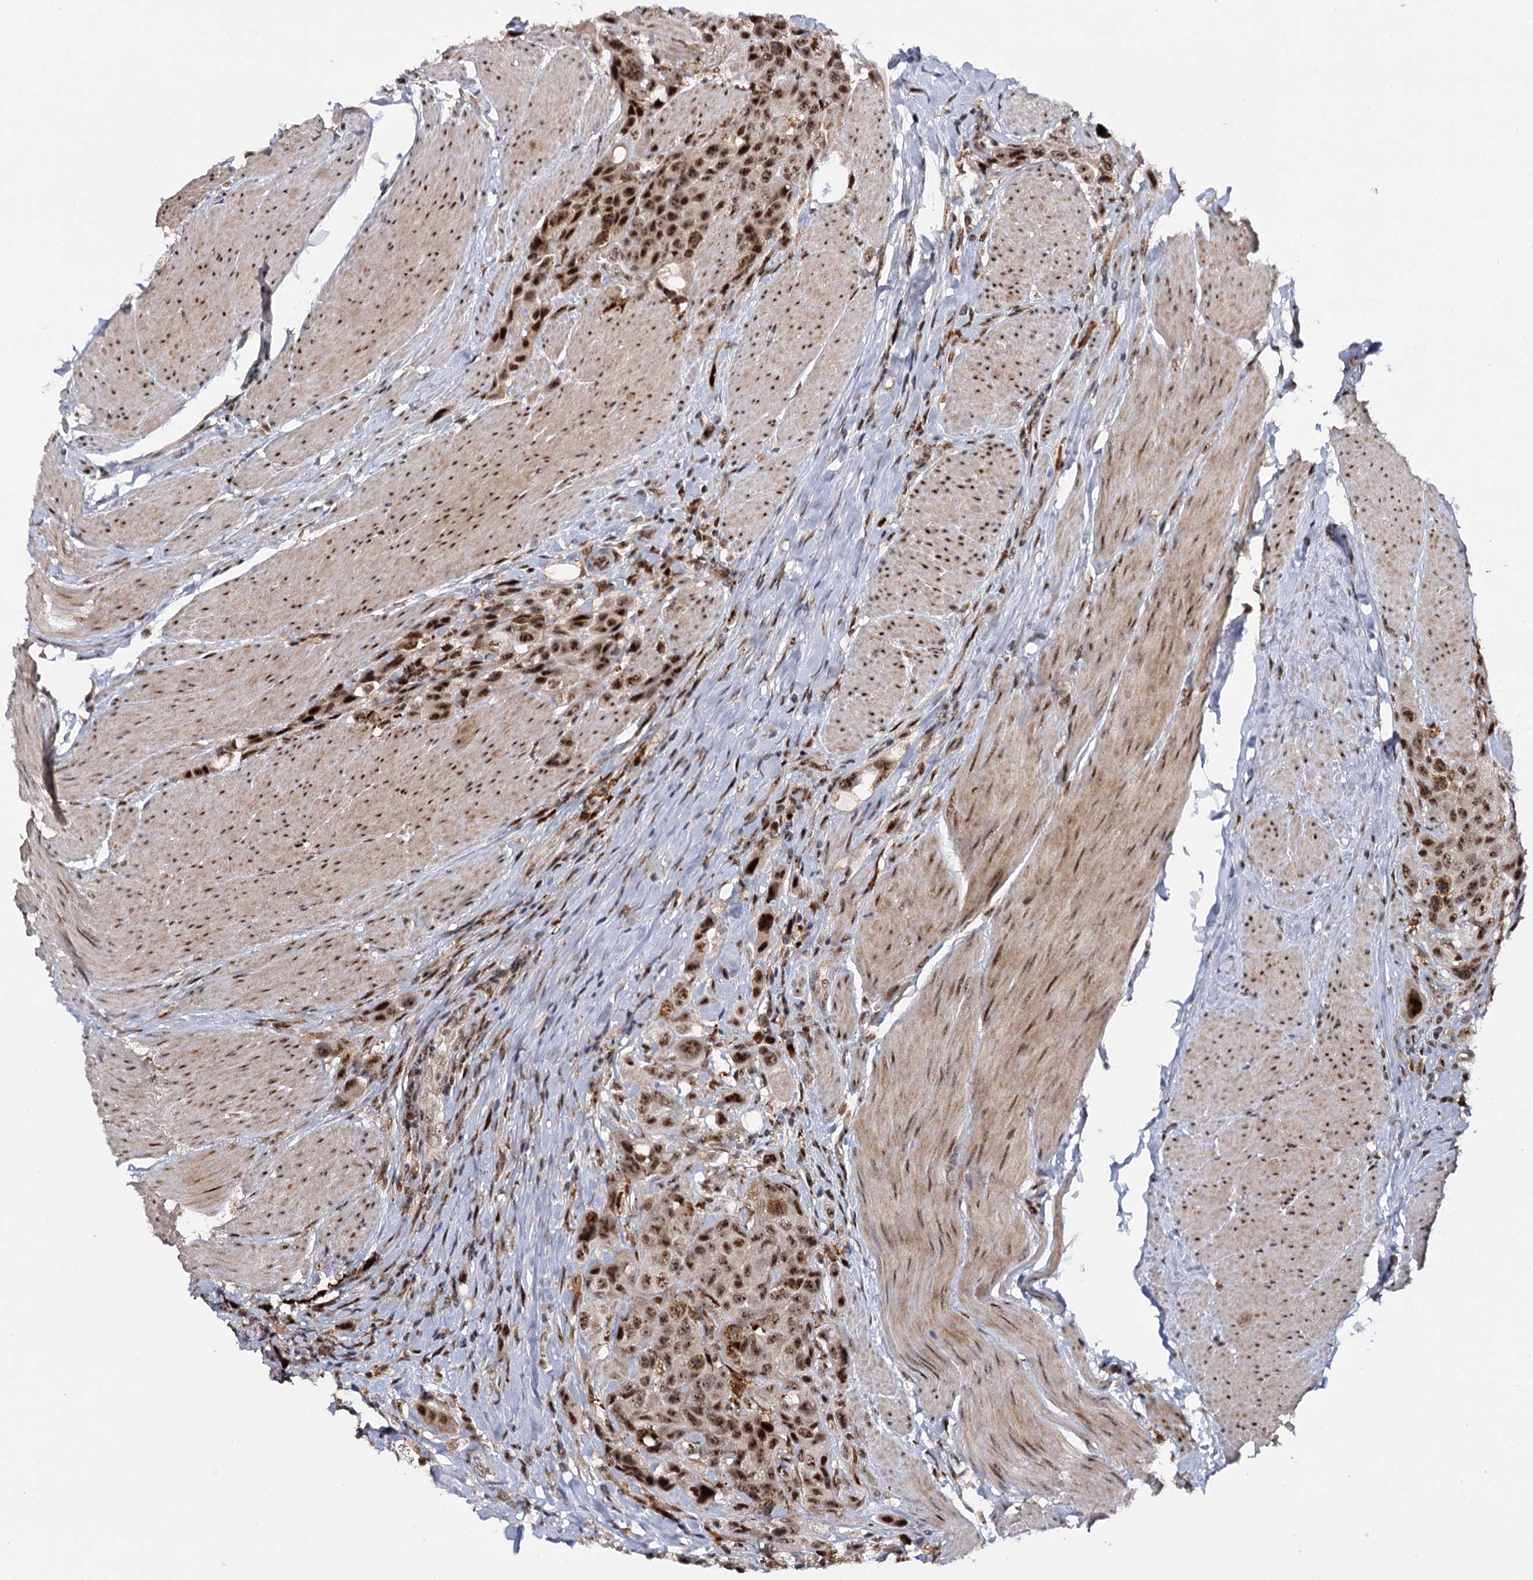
{"staining": {"intensity": "strong", "quantity": ">75%", "location": "nuclear"}, "tissue": "urothelial cancer", "cell_type": "Tumor cells", "image_type": "cancer", "snomed": [{"axis": "morphology", "description": "Urothelial carcinoma, High grade"}, {"axis": "topography", "description": "Urinary bladder"}], "caption": "Human urothelial cancer stained with a brown dye demonstrates strong nuclear positive positivity in approximately >75% of tumor cells.", "gene": "BUD13", "patient": {"sex": "male", "age": 50}}